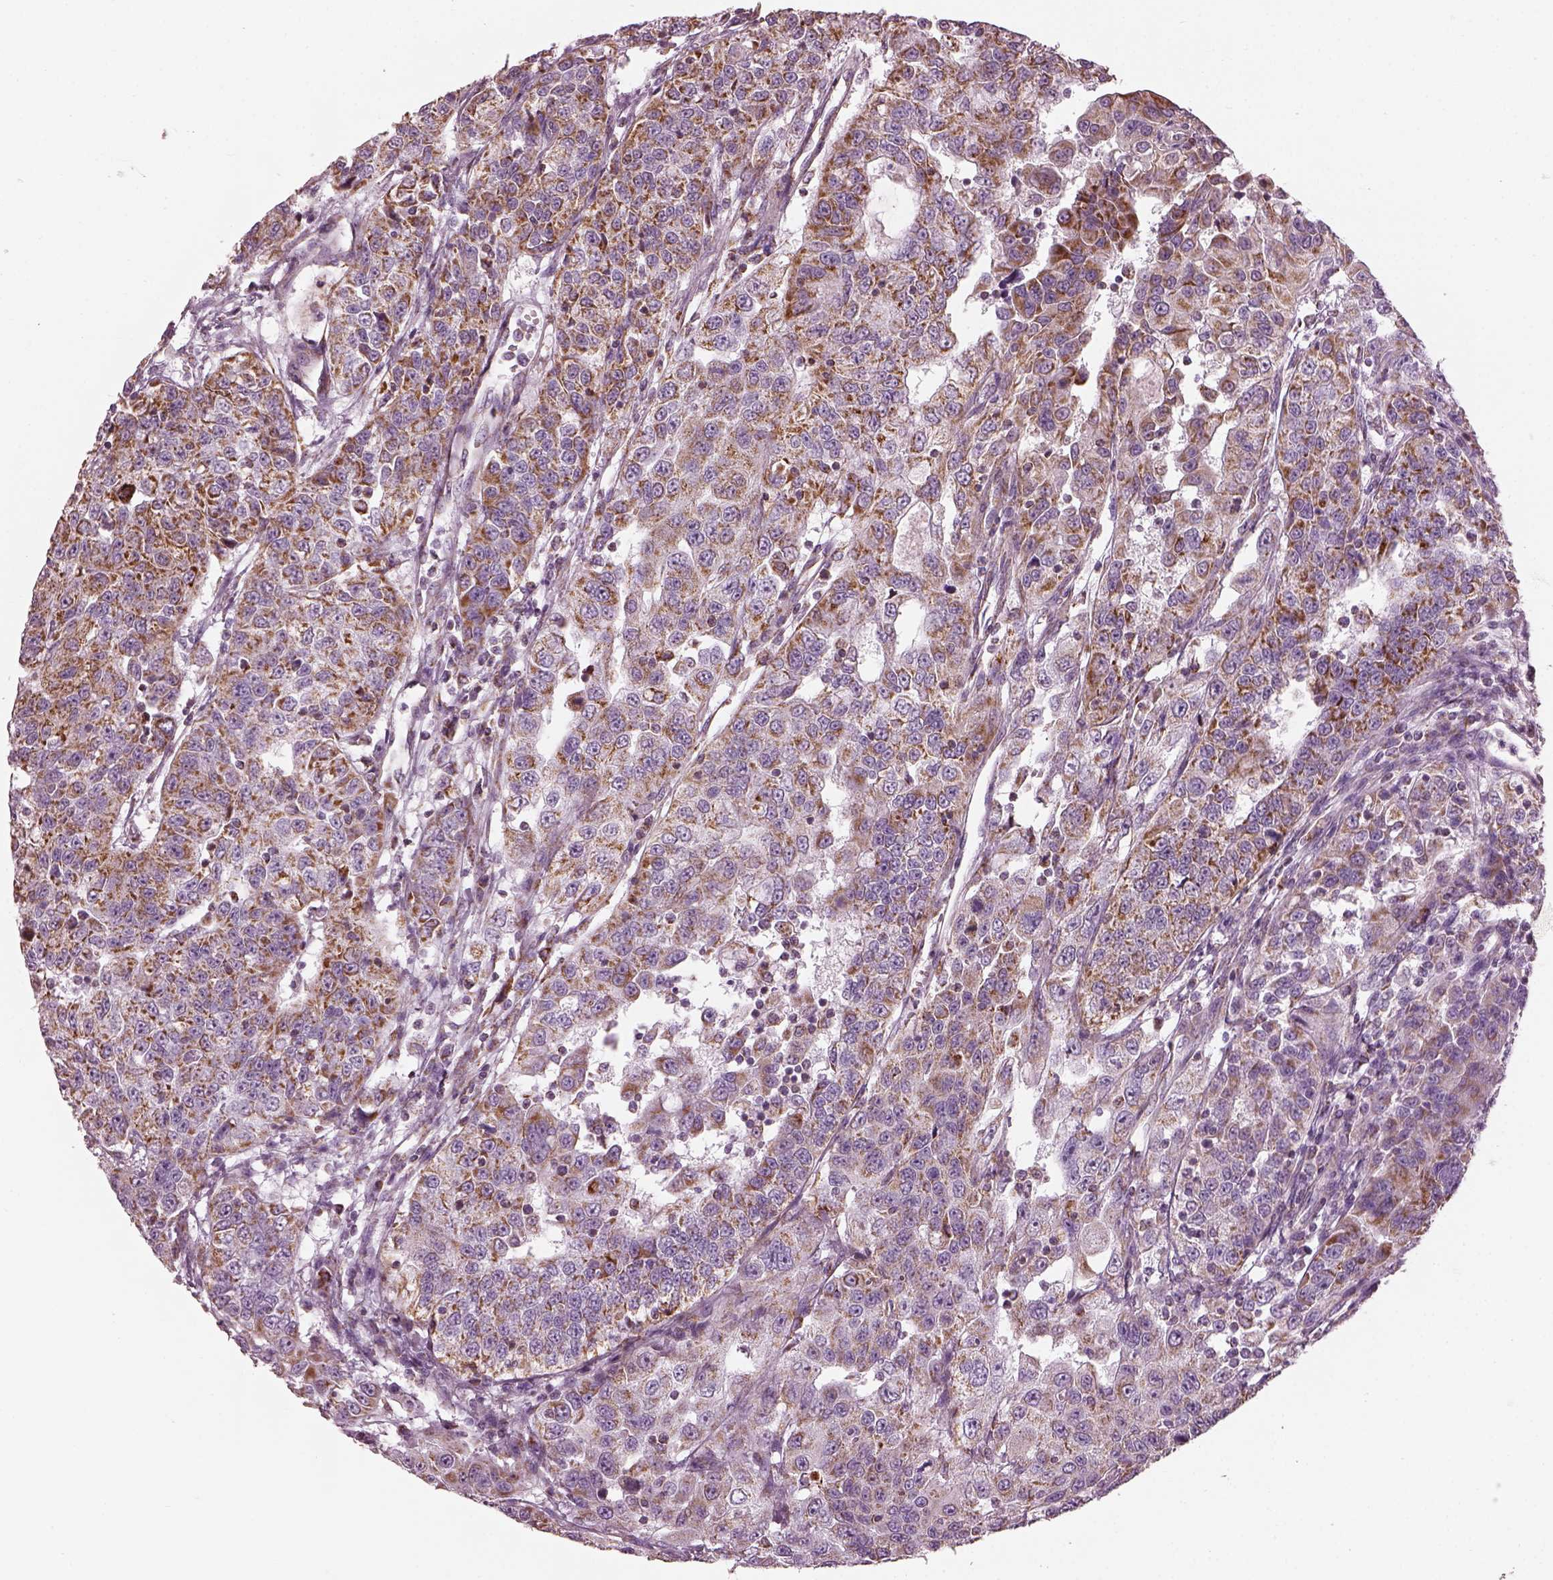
{"staining": {"intensity": "moderate", "quantity": ">75%", "location": "cytoplasmic/membranous"}, "tissue": "urothelial cancer", "cell_type": "Tumor cells", "image_type": "cancer", "snomed": [{"axis": "morphology", "description": "Urothelial carcinoma, NOS"}, {"axis": "morphology", "description": "Urothelial carcinoma, High grade"}, {"axis": "topography", "description": "Urinary bladder"}], "caption": "This is a micrograph of IHC staining of urothelial cancer, which shows moderate positivity in the cytoplasmic/membranous of tumor cells.", "gene": "ATP5MF", "patient": {"sex": "female", "age": 73}}